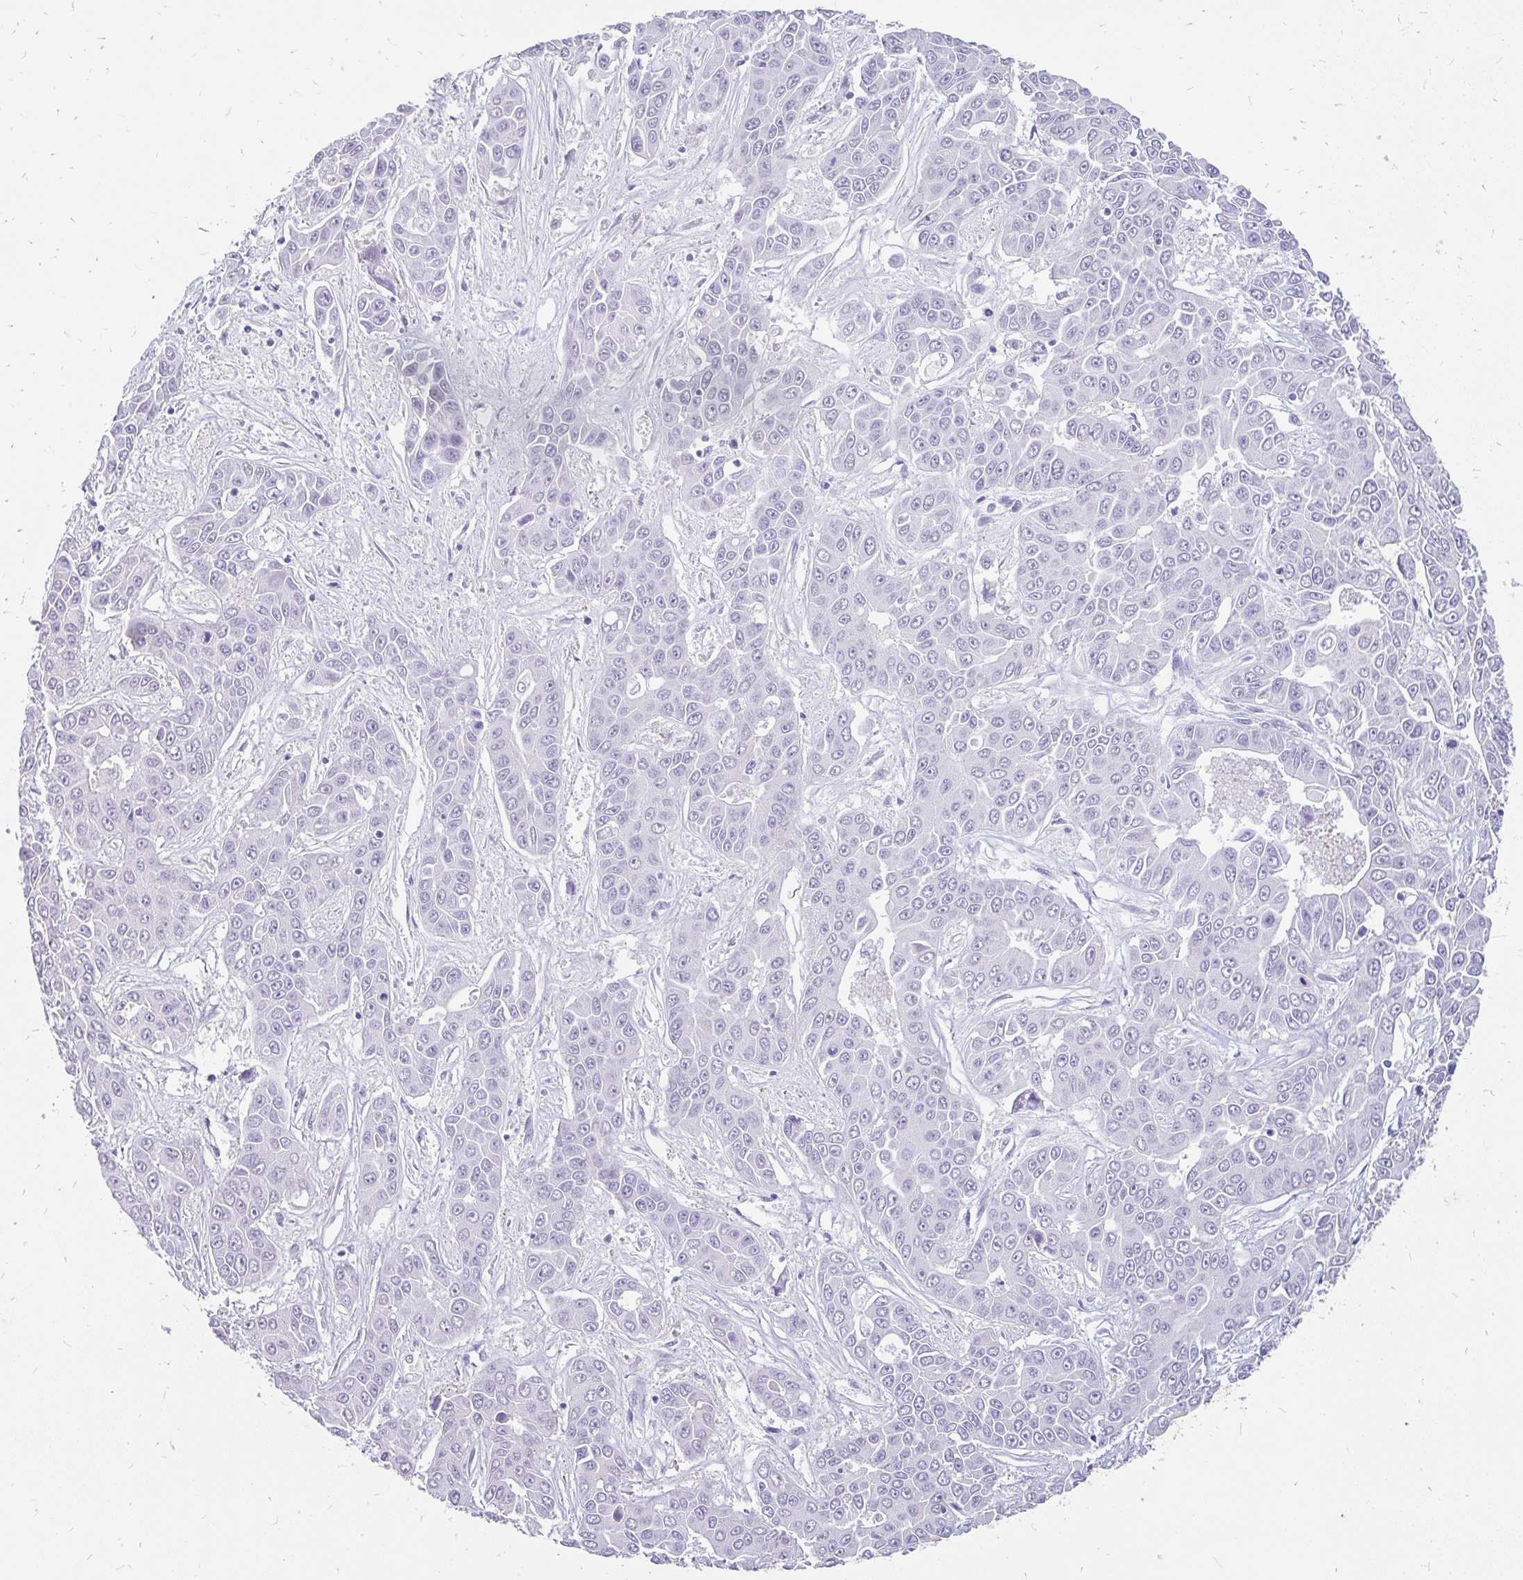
{"staining": {"intensity": "negative", "quantity": "none", "location": "none"}, "tissue": "liver cancer", "cell_type": "Tumor cells", "image_type": "cancer", "snomed": [{"axis": "morphology", "description": "Cholangiocarcinoma"}, {"axis": "topography", "description": "Liver"}], "caption": "High power microscopy image of an IHC image of cholangiocarcinoma (liver), revealing no significant expression in tumor cells. Nuclei are stained in blue.", "gene": "EML5", "patient": {"sex": "female", "age": 52}}